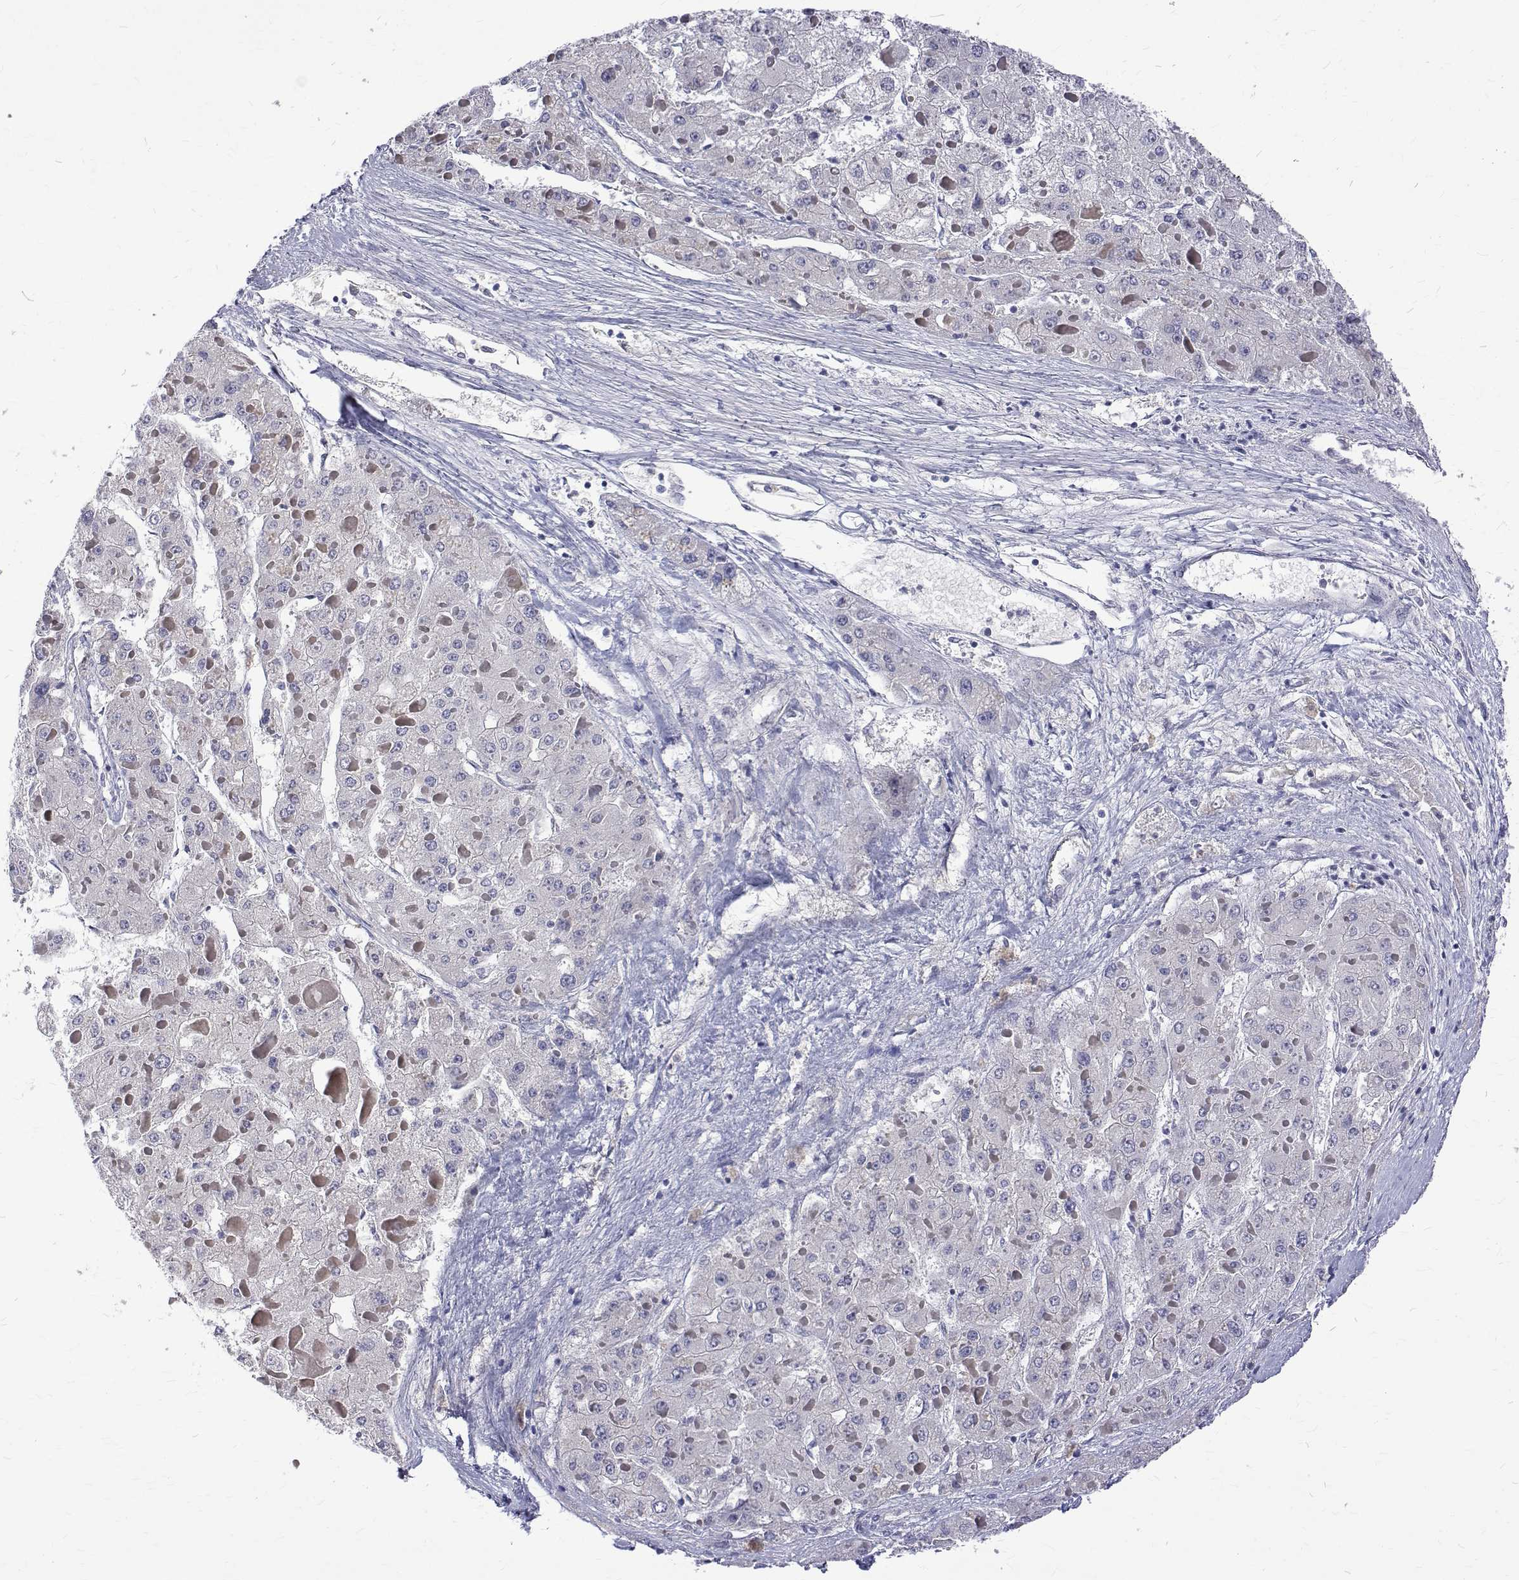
{"staining": {"intensity": "negative", "quantity": "none", "location": "none"}, "tissue": "liver cancer", "cell_type": "Tumor cells", "image_type": "cancer", "snomed": [{"axis": "morphology", "description": "Carcinoma, Hepatocellular, NOS"}, {"axis": "topography", "description": "Liver"}], "caption": "Hepatocellular carcinoma (liver) stained for a protein using immunohistochemistry (IHC) exhibits no positivity tumor cells.", "gene": "PADI1", "patient": {"sex": "female", "age": 73}}